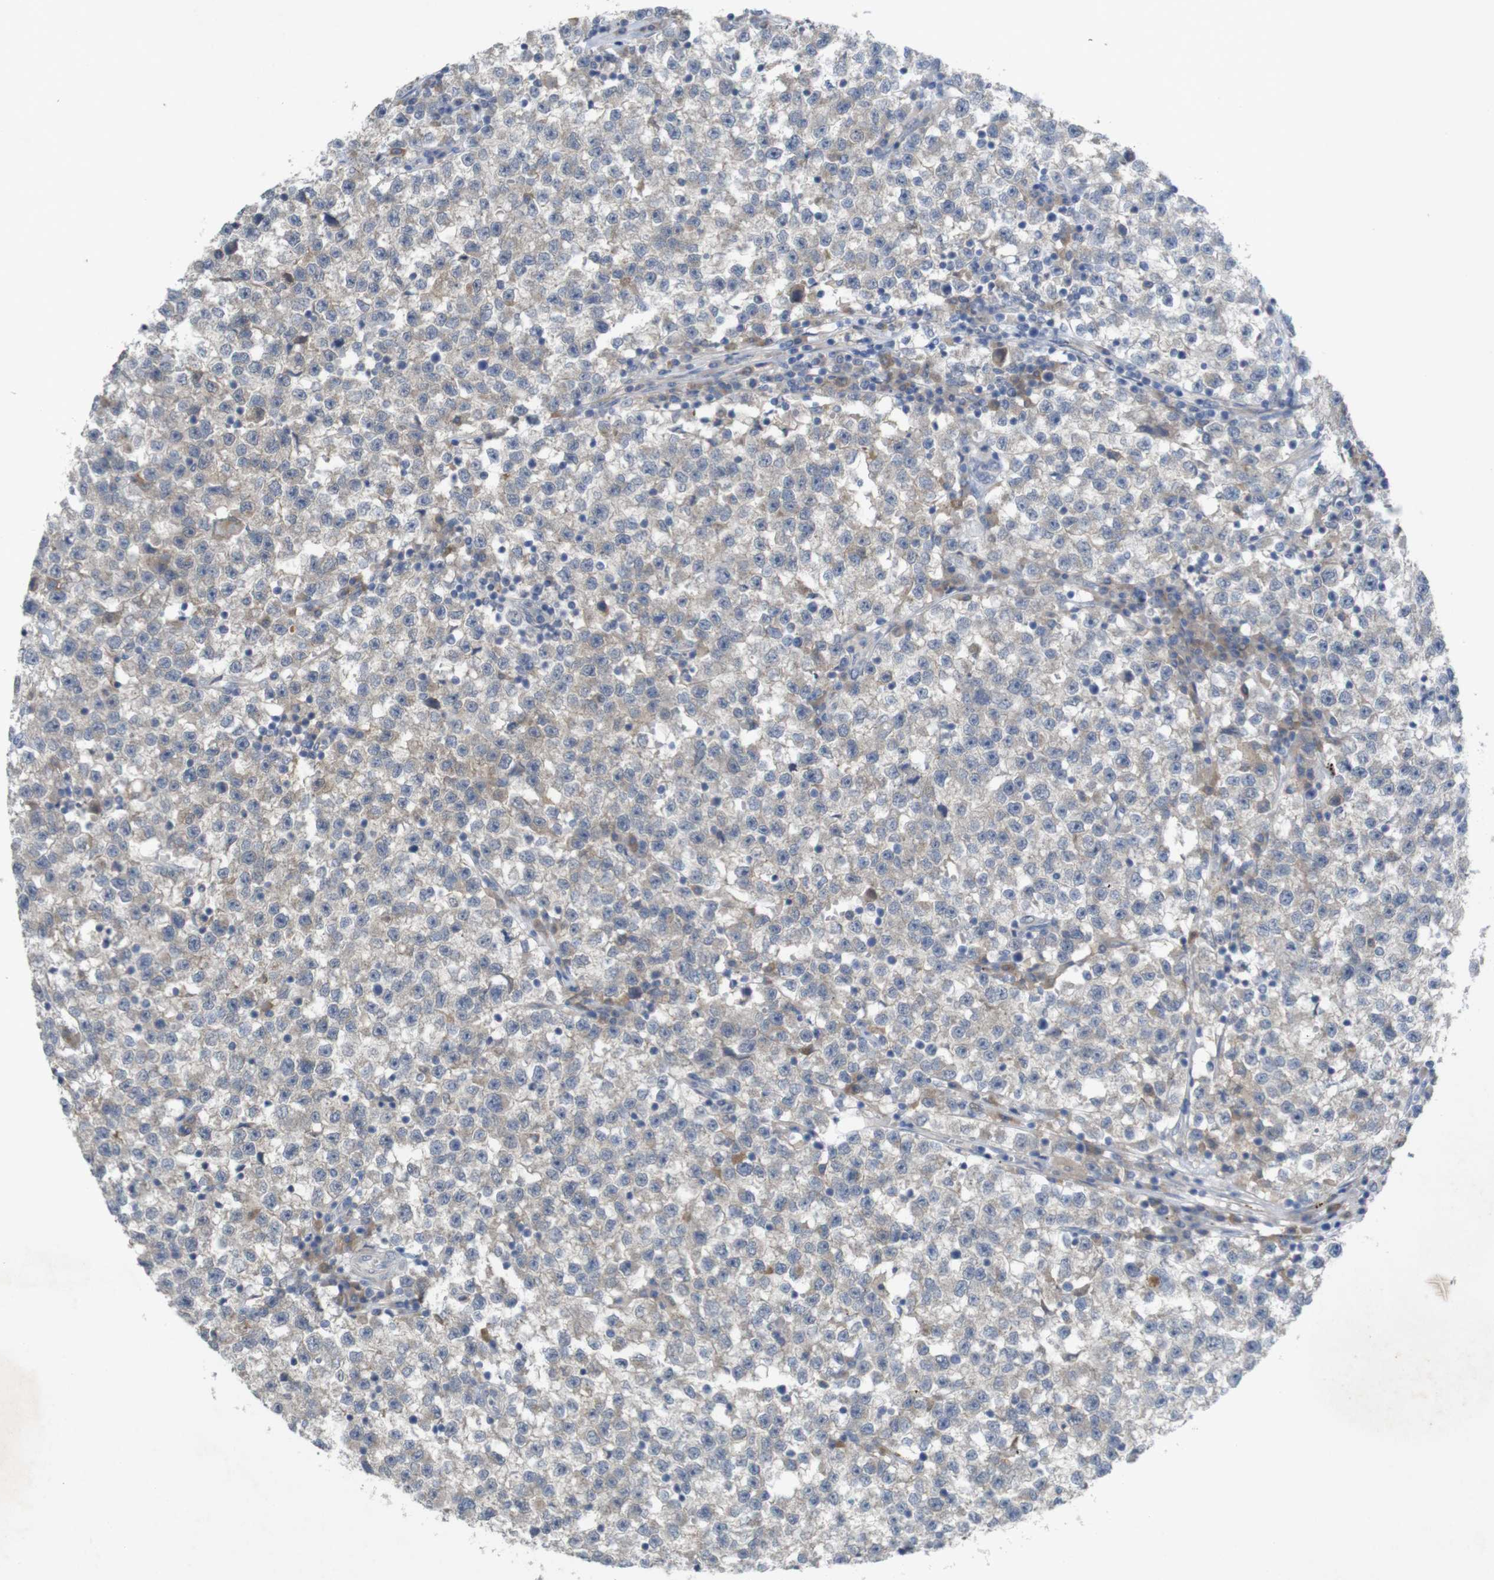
{"staining": {"intensity": "weak", "quantity": "<25%", "location": "cytoplasmic/membranous"}, "tissue": "testis cancer", "cell_type": "Tumor cells", "image_type": "cancer", "snomed": [{"axis": "morphology", "description": "Seminoma, NOS"}, {"axis": "topography", "description": "Testis"}], "caption": "Tumor cells are negative for protein expression in human testis cancer (seminoma). Nuclei are stained in blue.", "gene": "BCAR3", "patient": {"sex": "male", "age": 22}}